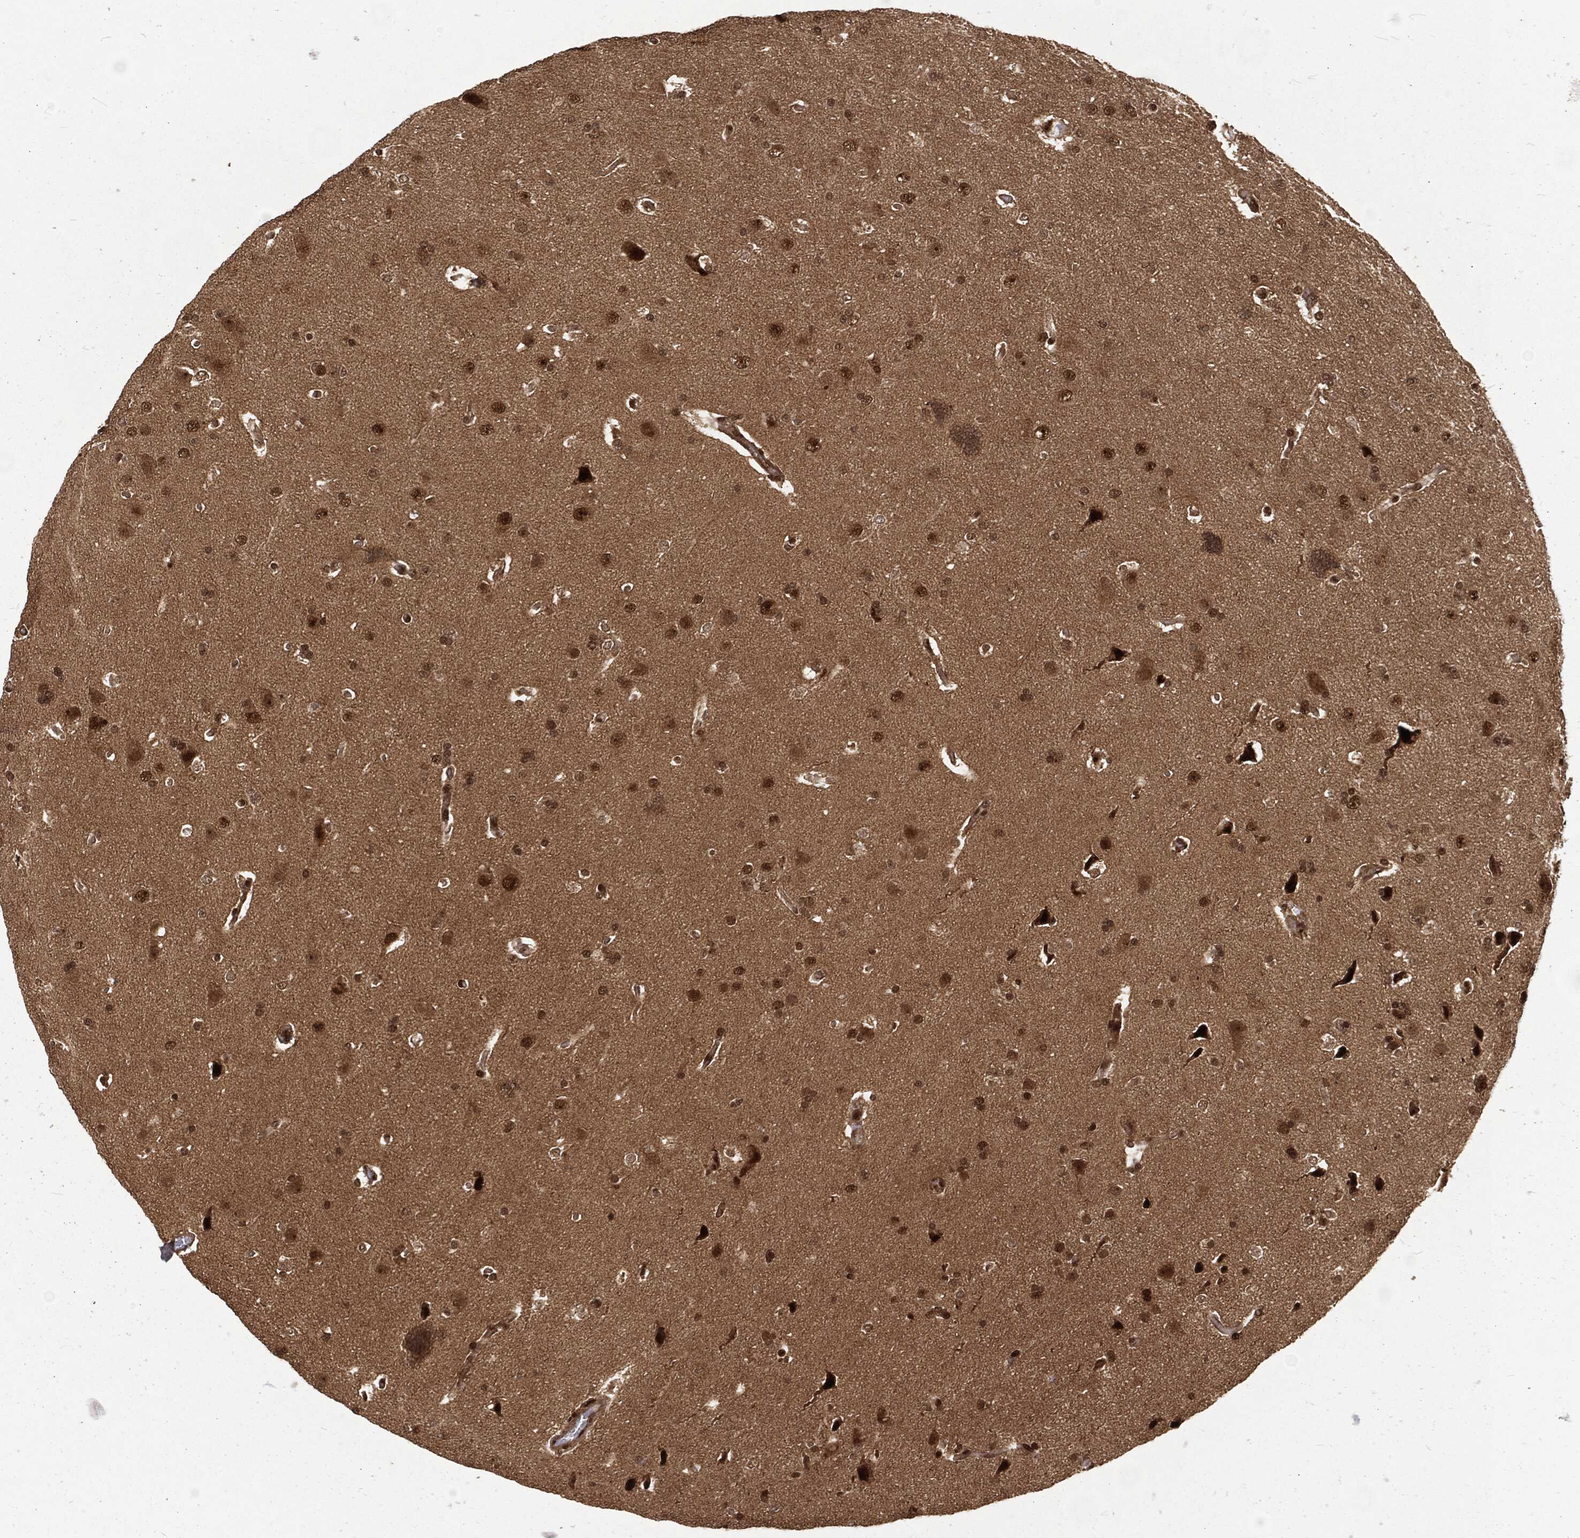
{"staining": {"intensity": "moderate", "quantity": "25%-75%", "location": "nuclear"}, "tissue": "glioma", "cell_type": "Tumor cells", "image_type": "cancer", "snomed": [{"axis": "morphology", "description": "Glioma, malignant, High grade"}, {"axis": "topography", "description": "Cerebral cortex"}], "caption": "Brown immunohistochemical staining in human glioma shows moderate nuclear expression in approximately 25%-75% of tumor cells.", "gene": "NGRN", "patient": {"sex": "male", "age": 70}}